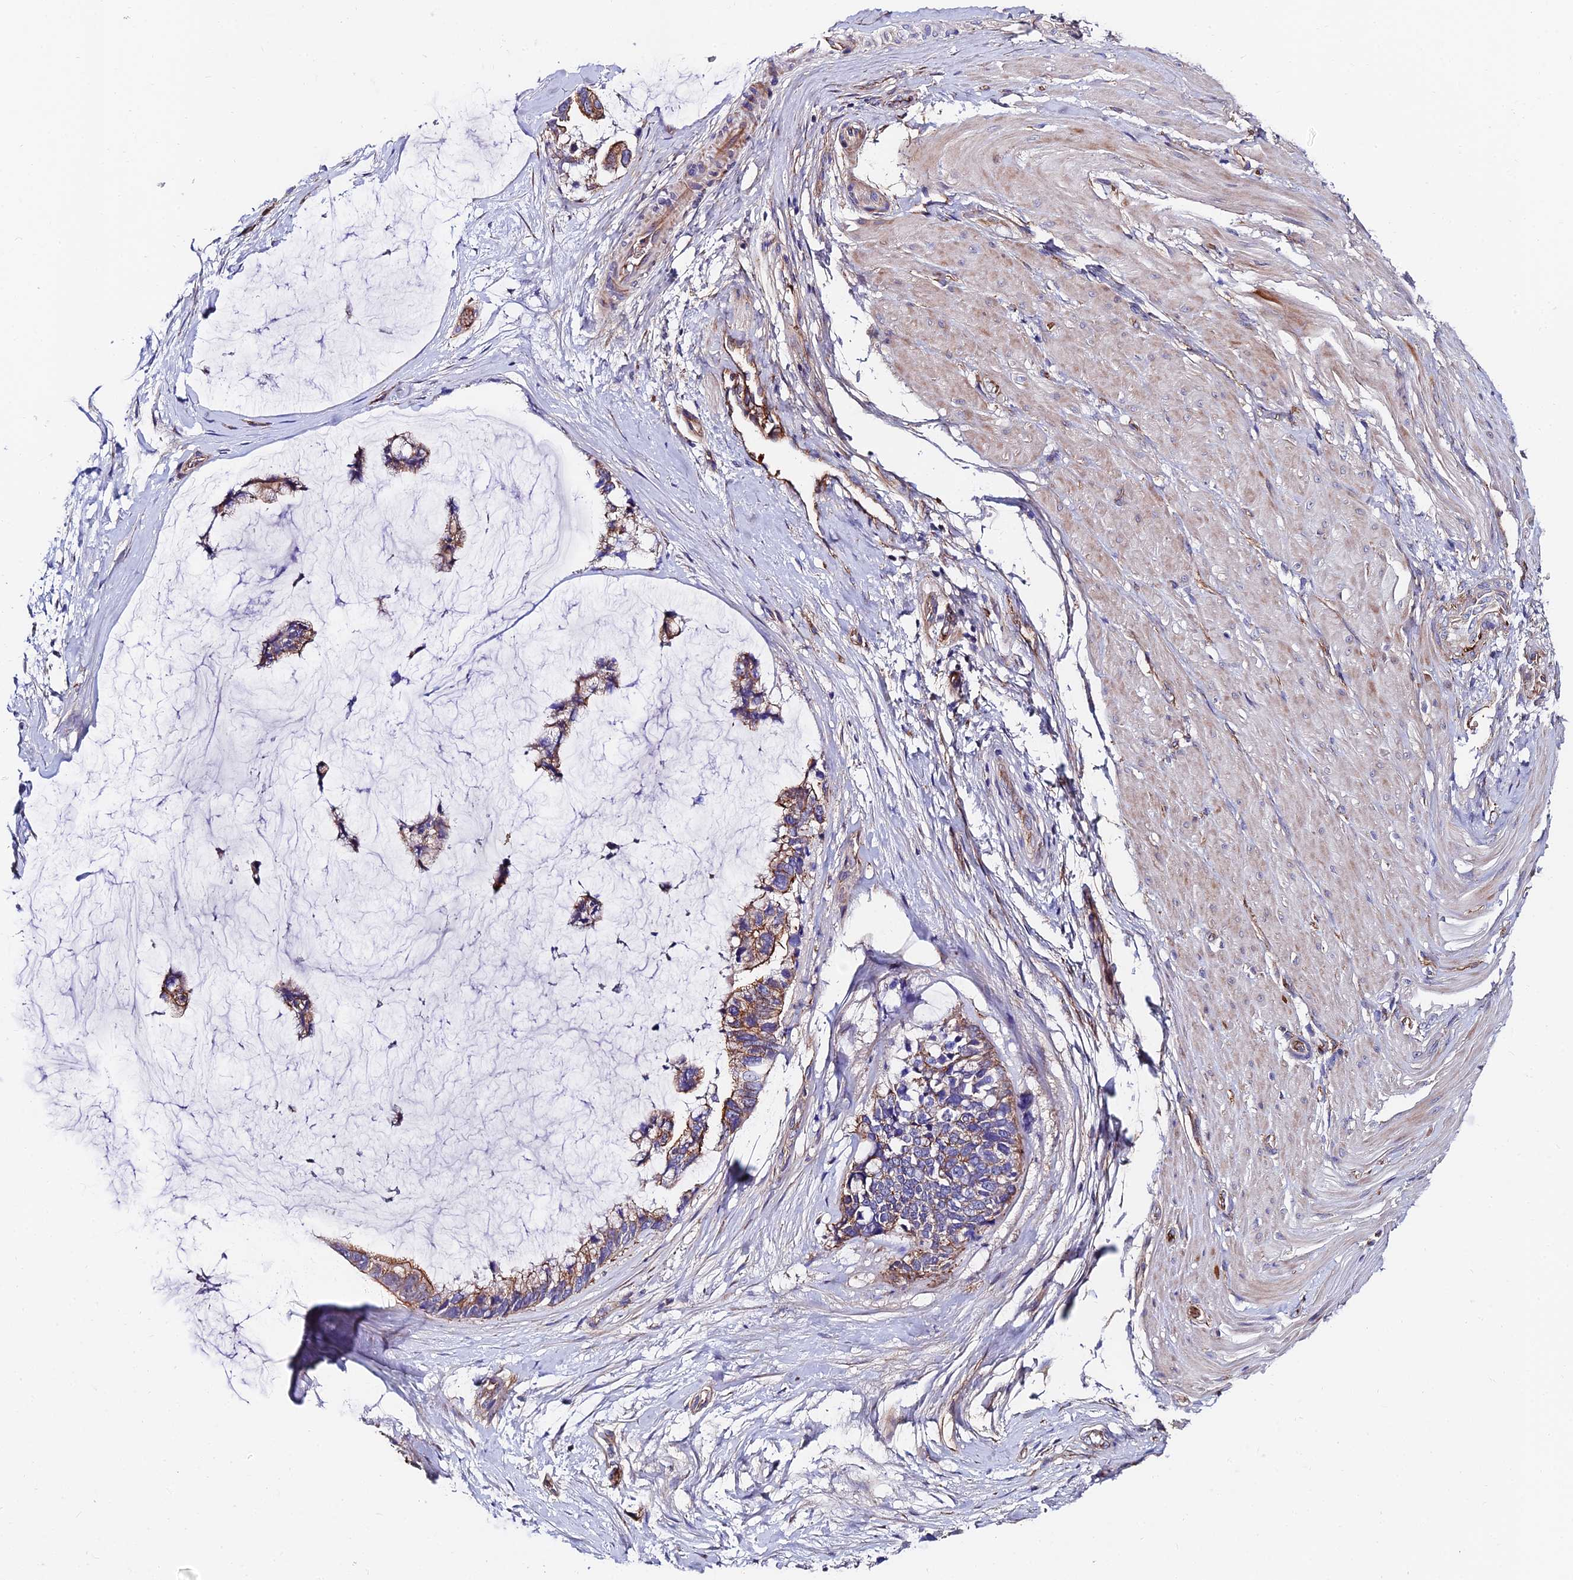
{"staining": {"intensity": "moderate", "quantity": ">75%", "location": "cytoplasmic/membranous"}, "tissue": "ovarian cancer", "cell_type": "Tumor cells", "image_type": "cancer", "snomed": [{"axis": "morphology", "description": "Cystadenocarcinoma, mucinous, NOS"}, {"axis": "topography", "description": "Ovary"}], "caption": "This micrograph shows ovarian cancer stained with immunohistochemistry (IHC) to label a protein in brown. The cytoplasmic/membranous of tumor cells show moderate positivity for the protein. Nuclei are counter-stained blue.", "gene": "ADGRF3", "patient": {"sex": "female", "age": 39}}